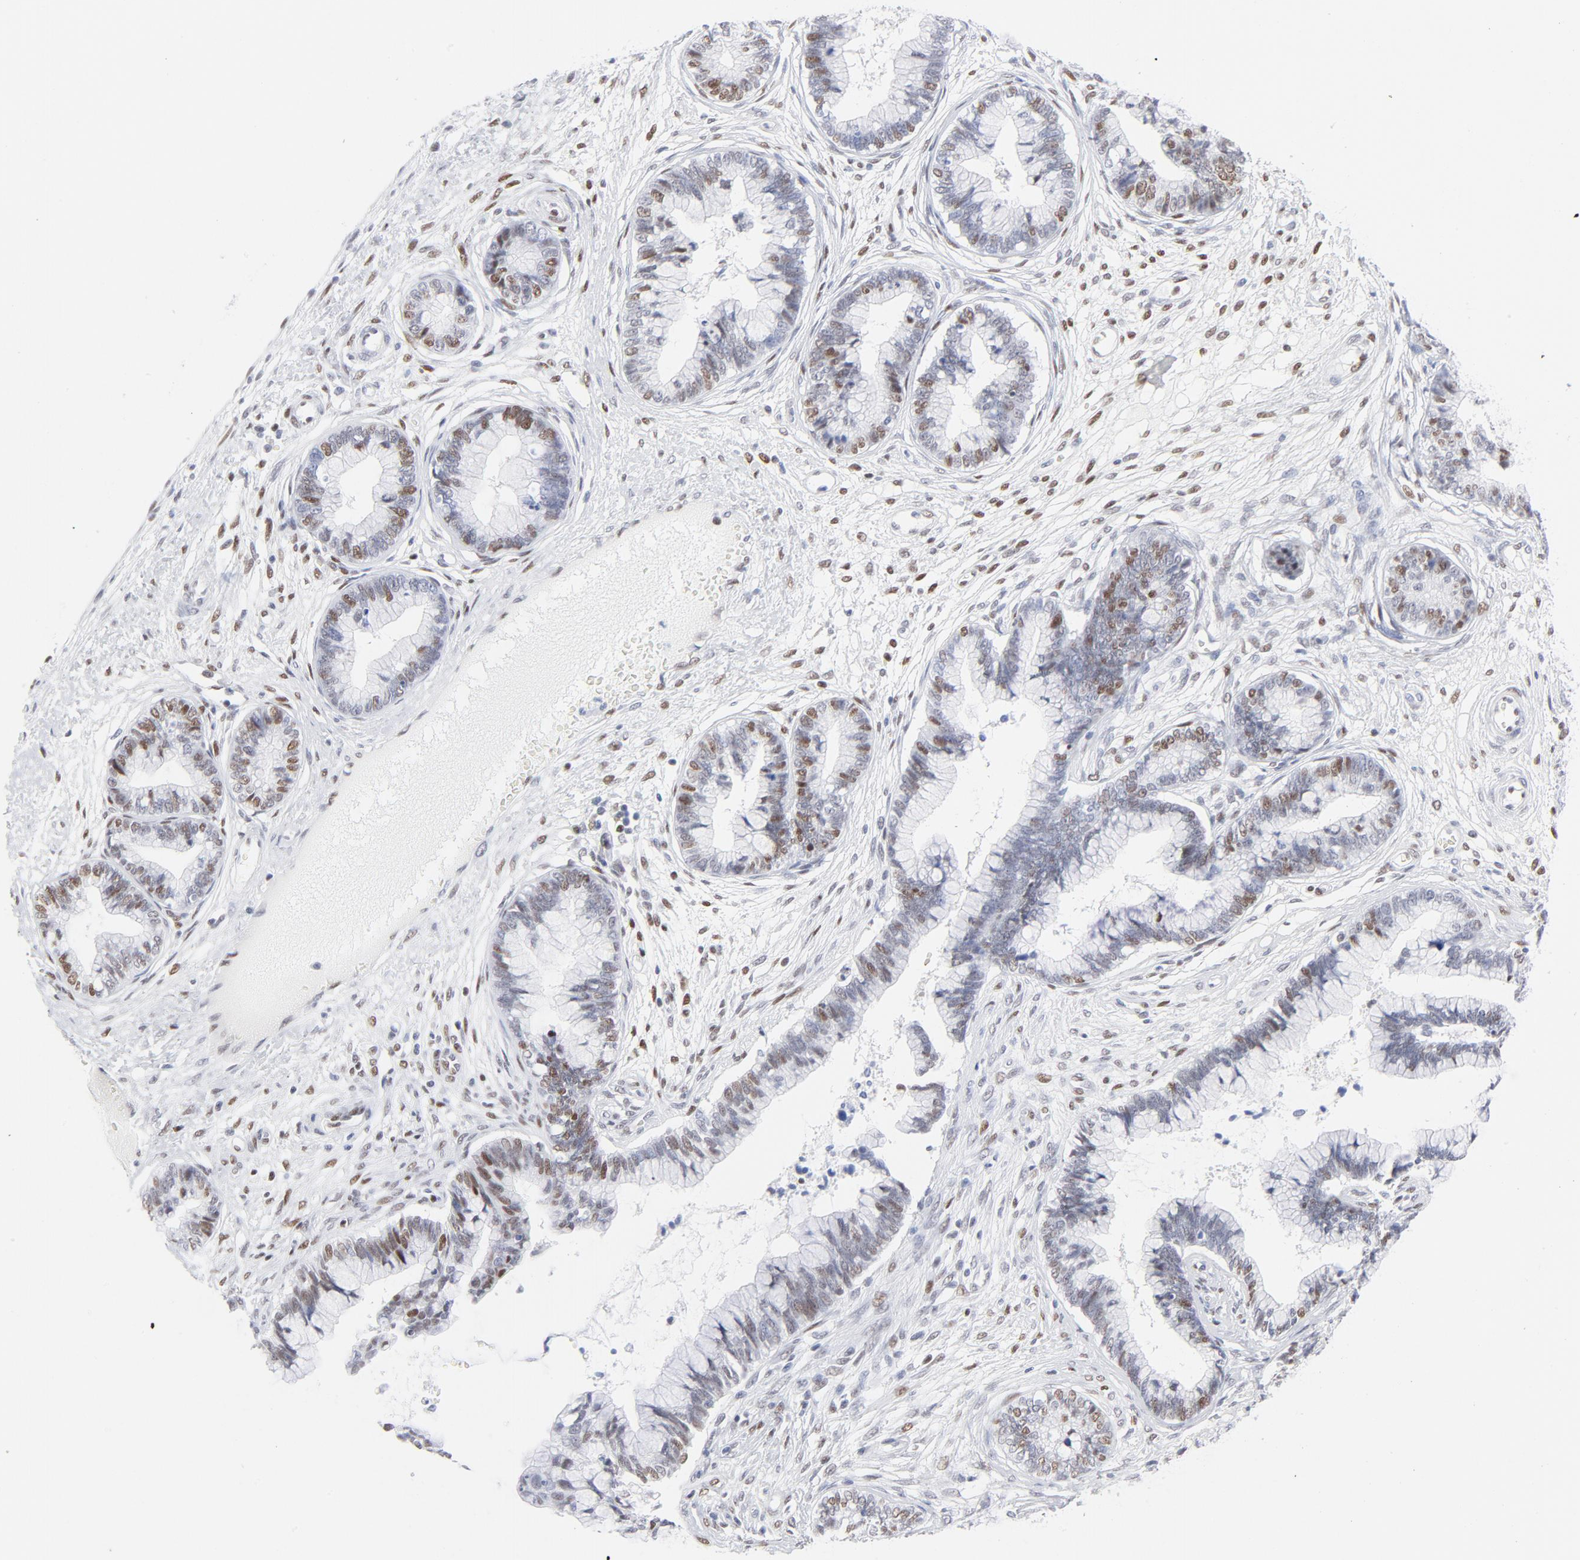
{"staining": {"intensity": "moderate", "quantity": "<25%", "location": "nuclear"}, "tissue": "cervical cancer", "cell_type": "Tumor cells", "image_type": "cancer", "snomed": [{"axis": "morphology", "description": "Adenocarcinoma, NOS"}, {"axis": "topography", "description": "Cervix"}], "caption": "Immunohistochemical staining of human cervical cancer exhibits low levels of moderate nuclear positivity in approximately <25% of tumor cells. Immunohistochemistry stains the protein in brown and the nuclei are stained blue.", "gene": "ATF2", "patient": {"sex": "female", "age": 44}}